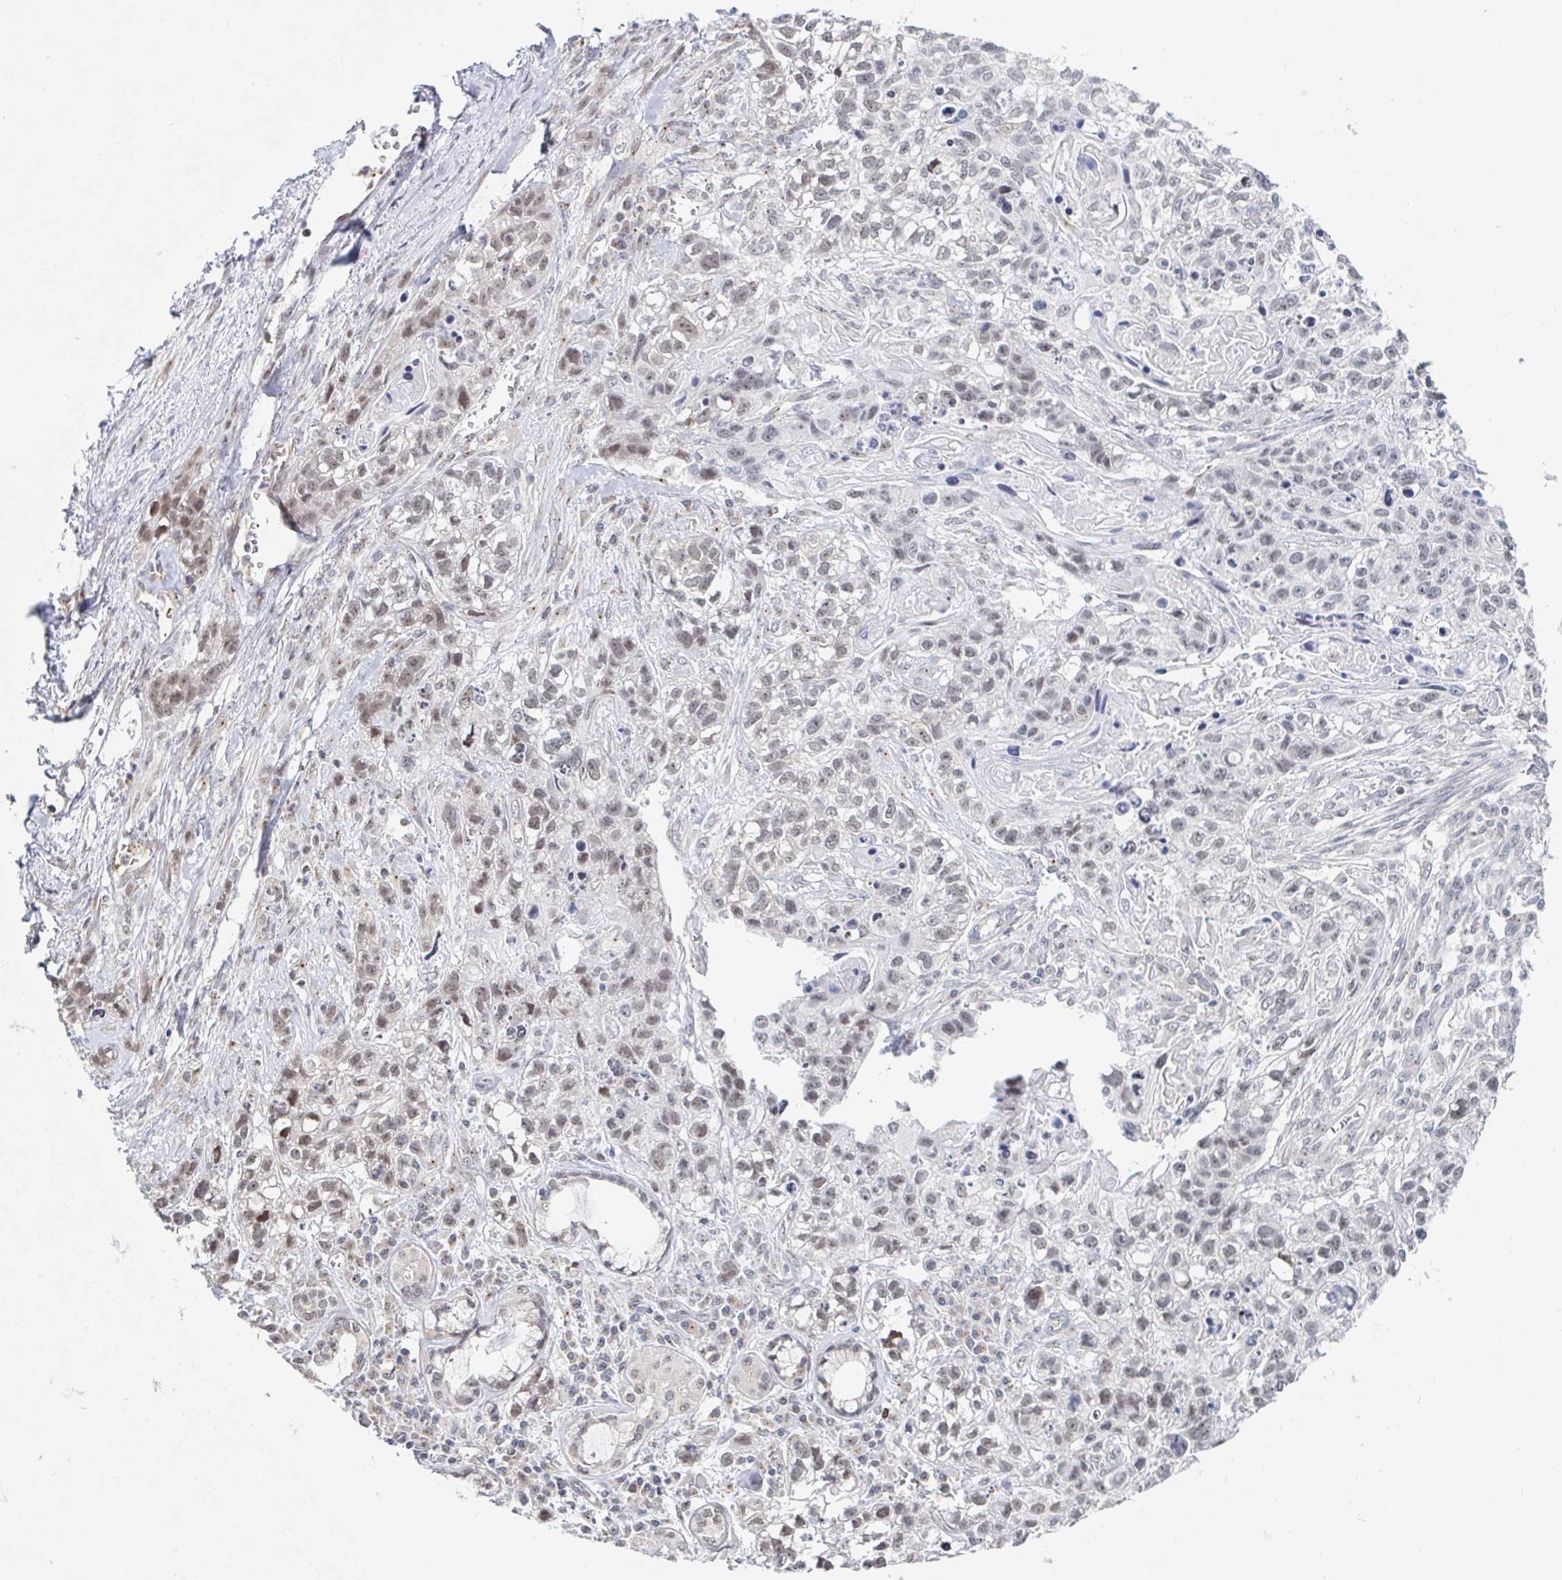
{"staining": {"intensity": "weak", "quantity": ">75%", "location": "nuclear"}, "tissue": "lung cancer", "cell_type": "Tumor cells", "image_type": "cancer", "snomed": [{"axis": "morphology", "description": "Squamous cell carcinoma, NOS"}, {"axis": "topography", "description": "Lung"}], "caption": "Brown immunohistochemical staining in lung cancer shows weak nuclear expression in about >75% of tumor cells.", "gene": "CHD2", "patient": {"sex": "male", "age": 74}}